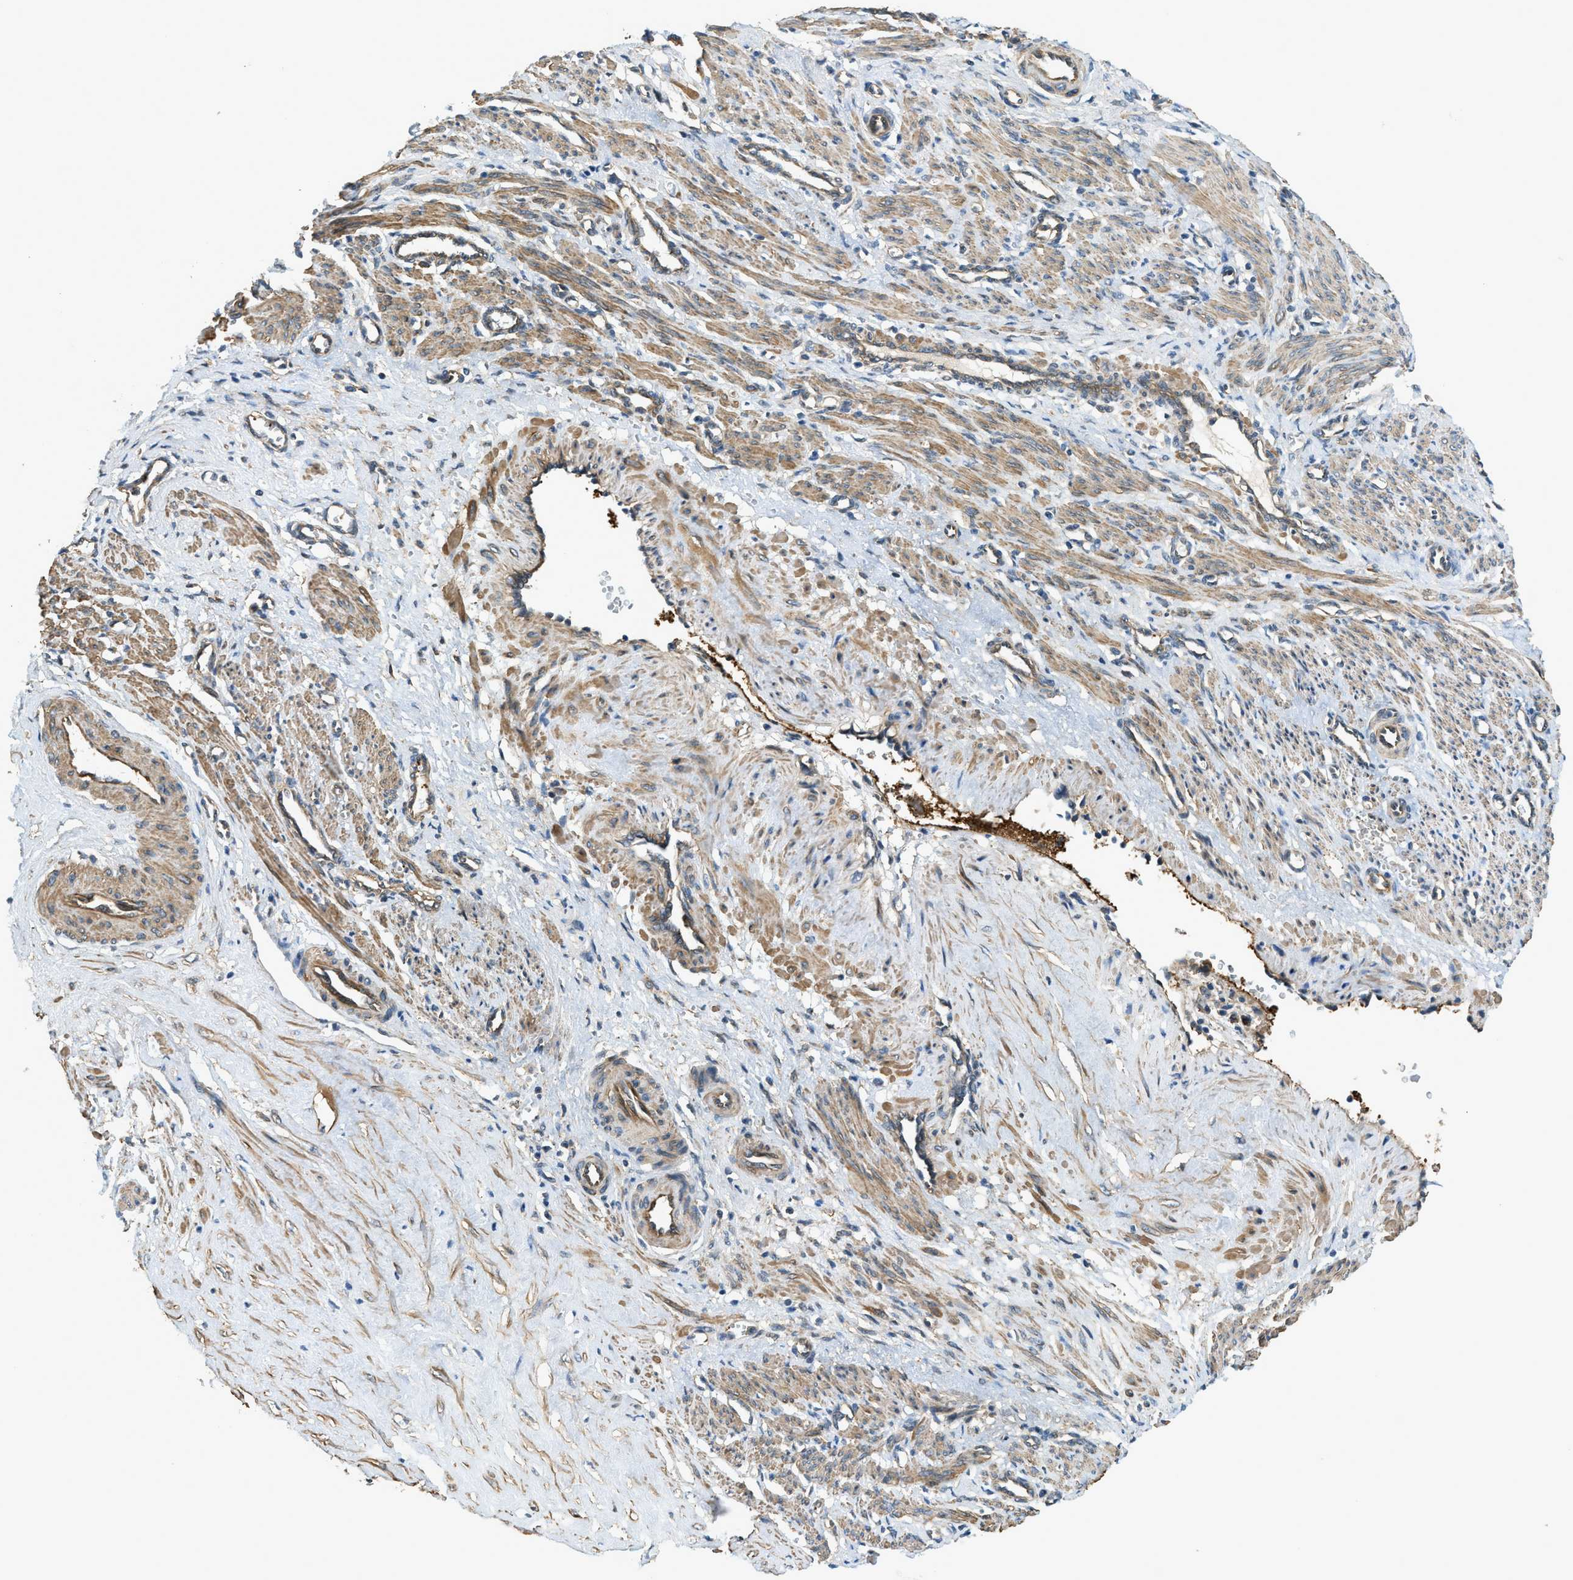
{"staining": {"intensity": "moderate", "quantity": ">75%", "location": "cytoplasmic/membranous"}, "tissue": "smooth muscle", "cell_type": "Smooth muscle cells", "image_type": "normal", "snomed": [{"axis": "morphology", "description": "Normal tissue, NOS"}, {"axis": "topography", "description": "Endometrium"}], "caption": "Brown immunohistochemical staining in benign smooth muscle exhibits moderate cytoplasmic/membranous staining in about >75% of smooth muscle cells.", "gene": "CGN", "patient": {"sex": "female", "age": 33}}